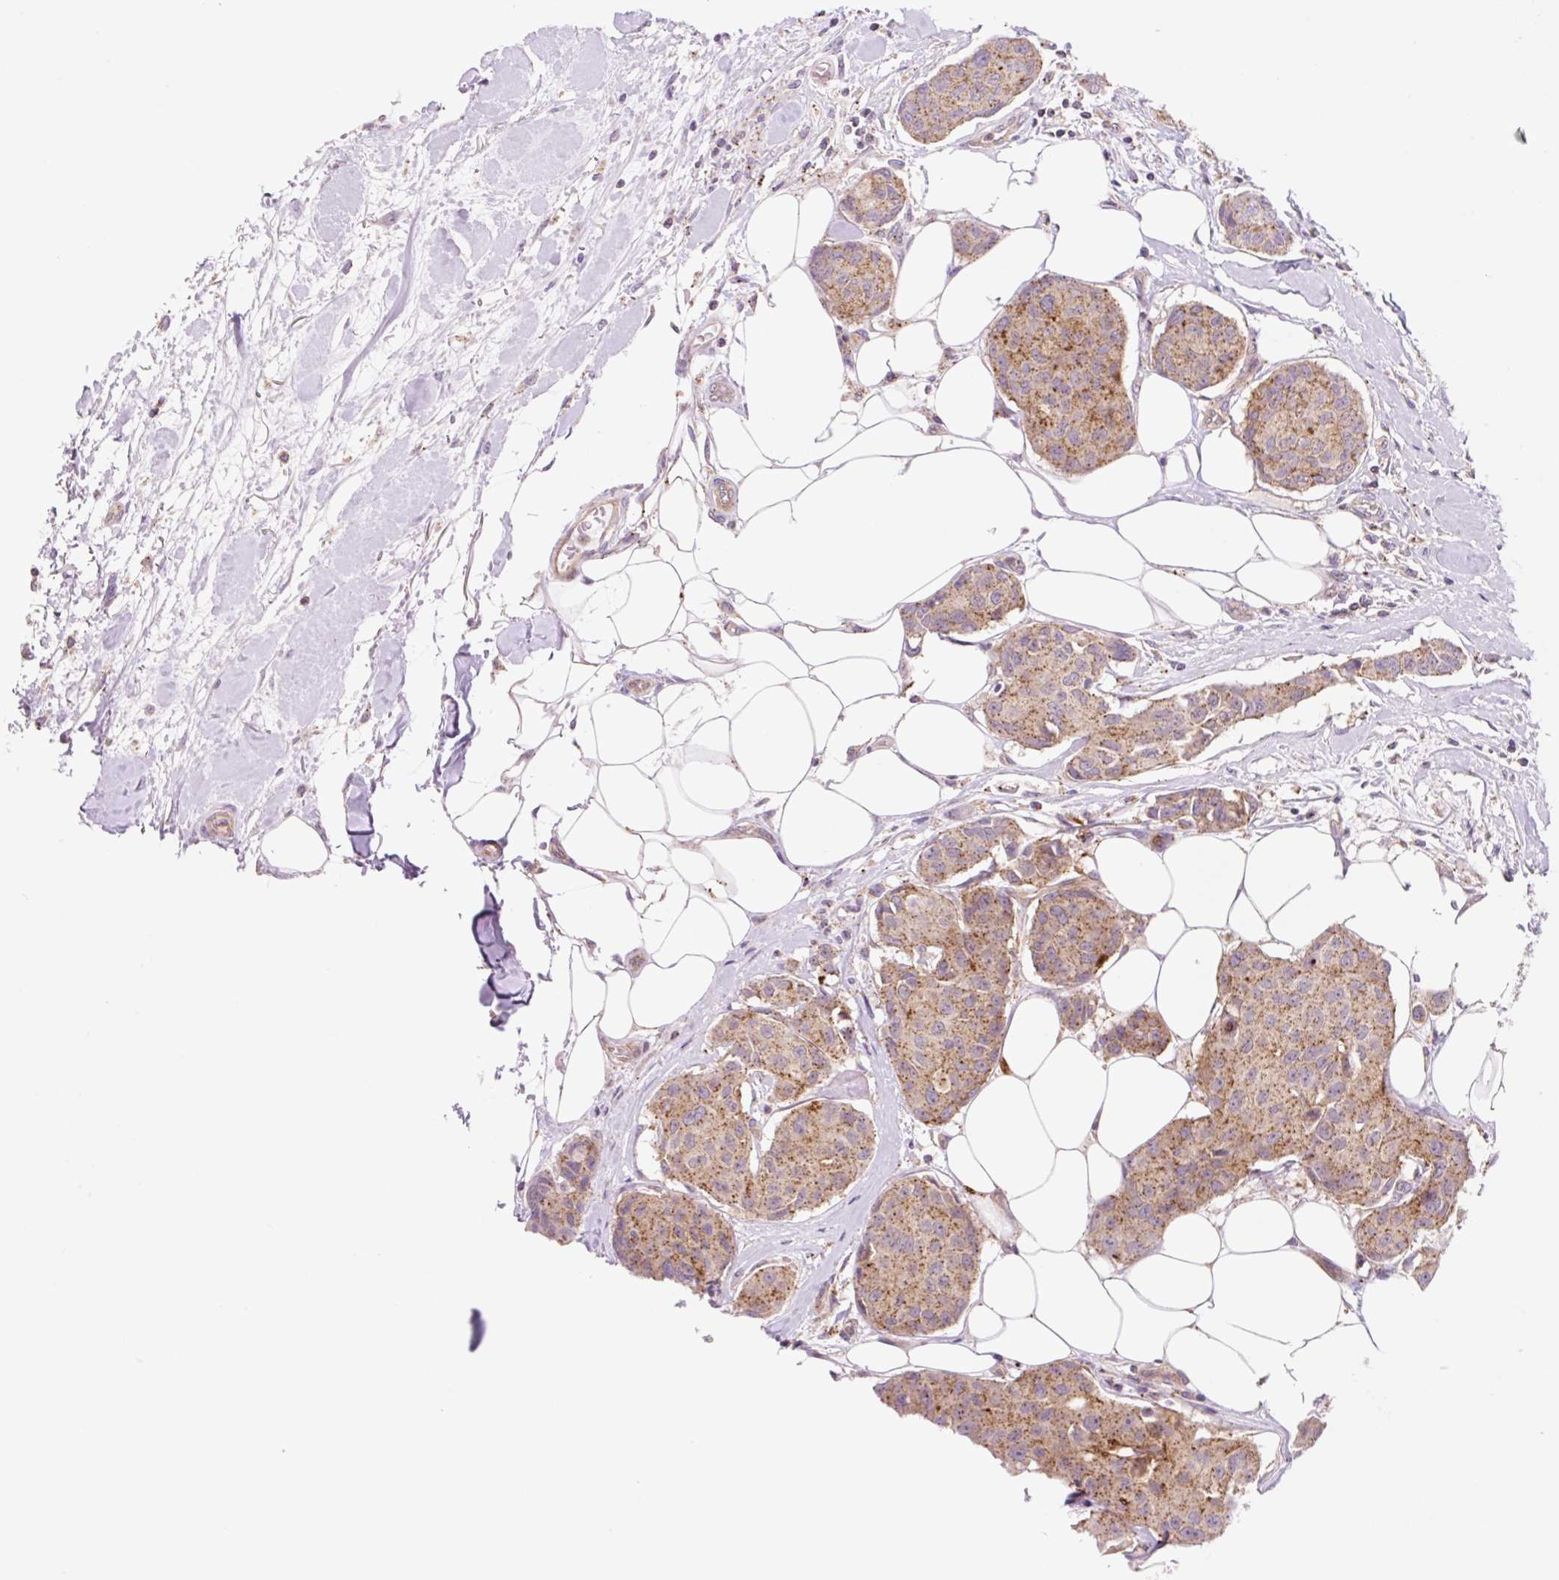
{"staining": {"intensity": "moderate", "quantity": "25%-75%", "location": "cytoplasmic/membranous"}, "tissue": "breast cancer", "cell_type": "Tumor cells", "image_type": "cancer", "snomed": [{"axis": "morphology", "description": "Duct carcinoma"}, {"axis": "topography", "description": "Breast"}, {"axis": "topography", "description": "Lymph node"}], "caption": "IHC histopathology image of neoplastic tissue: human intraductal carcinoma (breast) stained using immunohistochemistry (IHC) exhibits medium levels of moderate protein expression localized specifically in the cytoplasmic/membranous of tumor cells, appearing as a cytoplasmic/membranous brown color.", "gene": "VPS4A", "patient": {"sex": "female", "age": 80}}